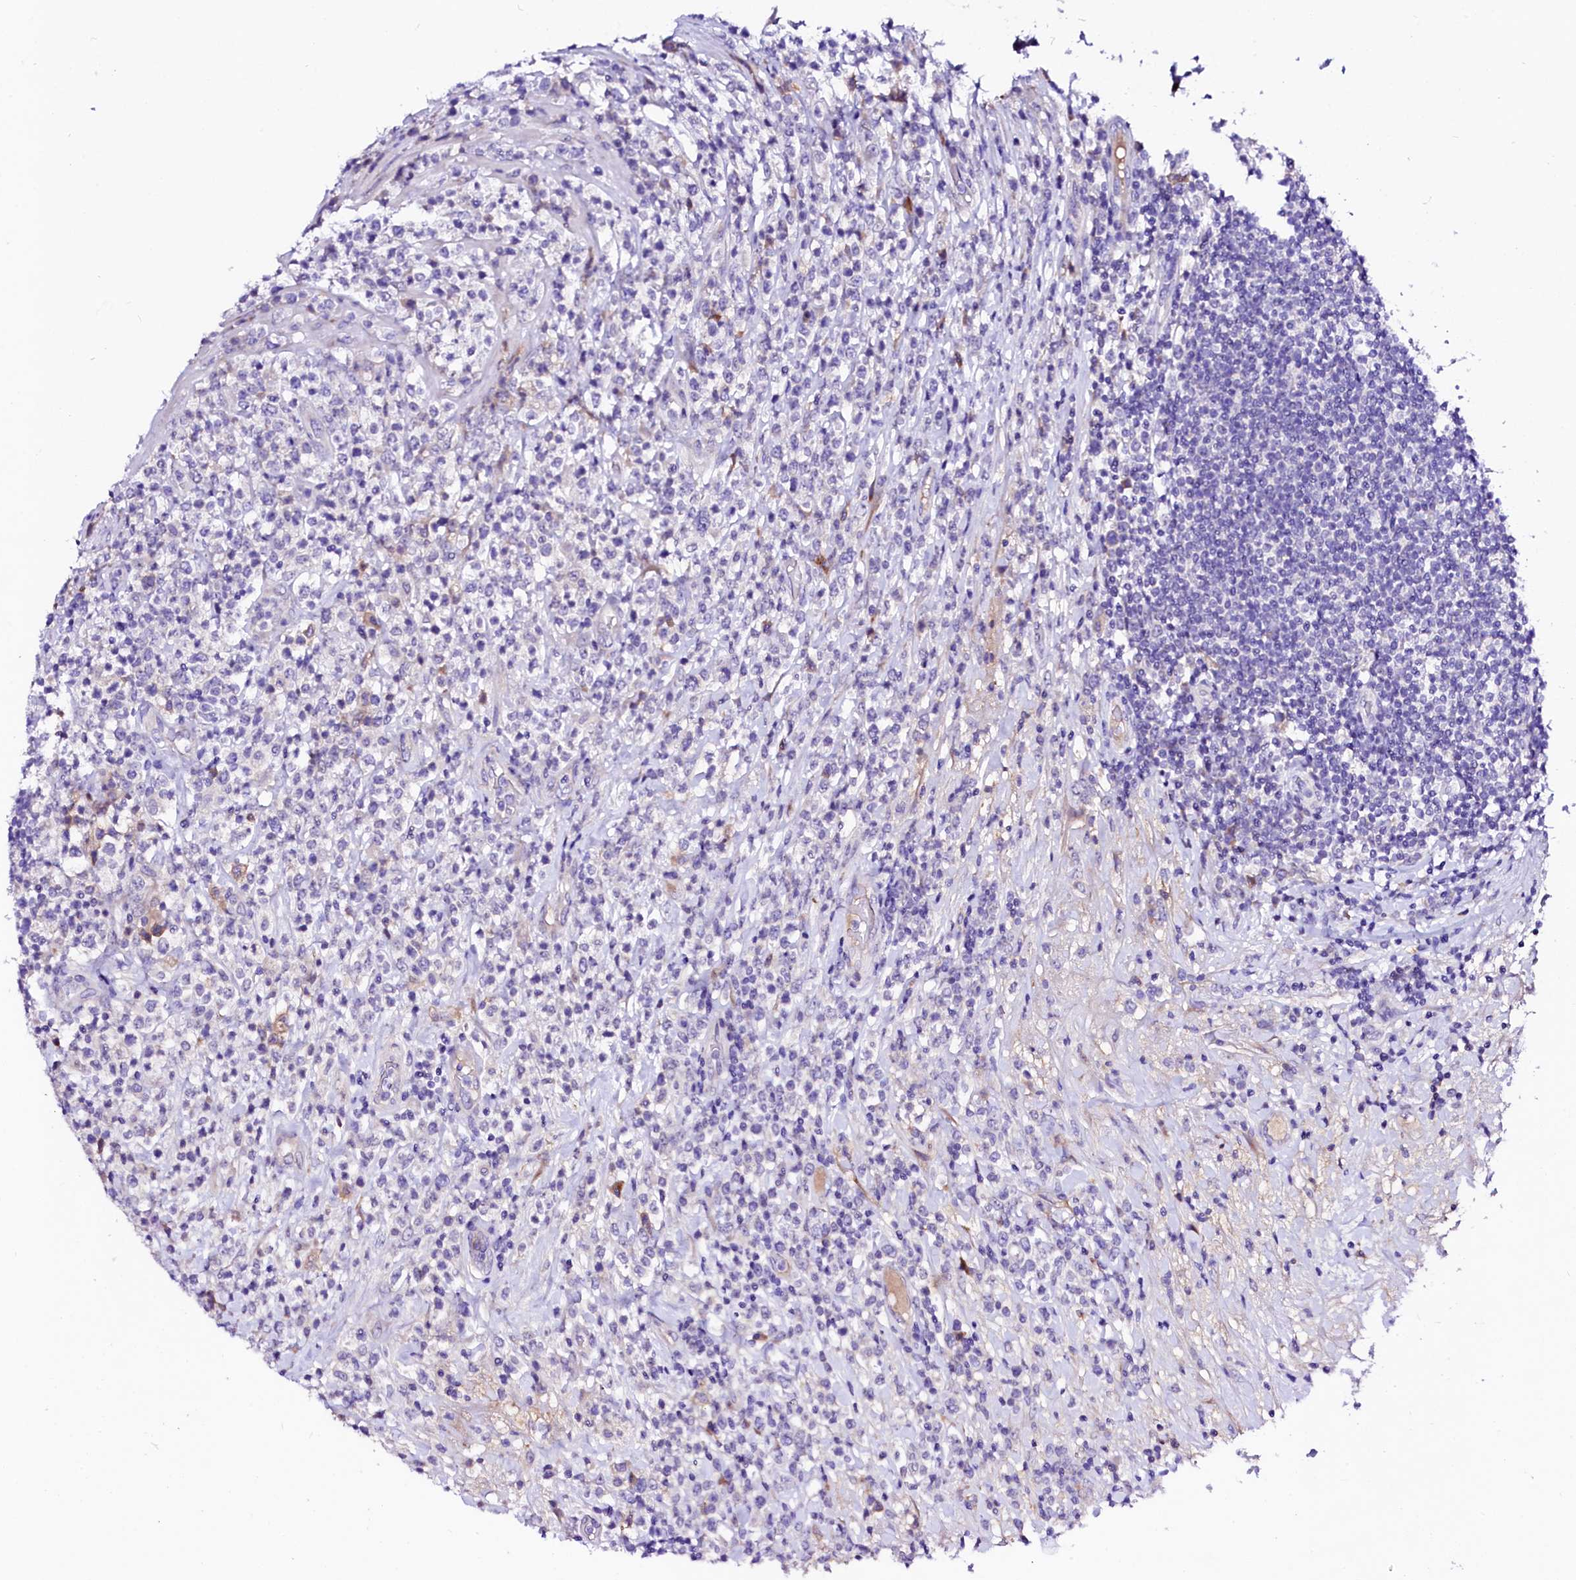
{"staining": {"intensity": "negative", "quantity": "none", "location": "none"}, "tissue": "lymphoma", "cell_type": "Tumor cells", "image_type": "cancer", "snomed": [{"axis": "morphology", "description": "Malignant lymphoma, non-Hodgkin's type, High grade"}, {"axis": "topography", "description": "Colon"}], "caption": "This image is of malignant lymphoma, non-Hodgkin's type (high-grade) stained with IHC to label a protein in brown with the nuclei are counter-stained blue. There is no positivity in tumor cells.", "gene": "BTBD16", "patient": {"sex": "female", "age": 53}}